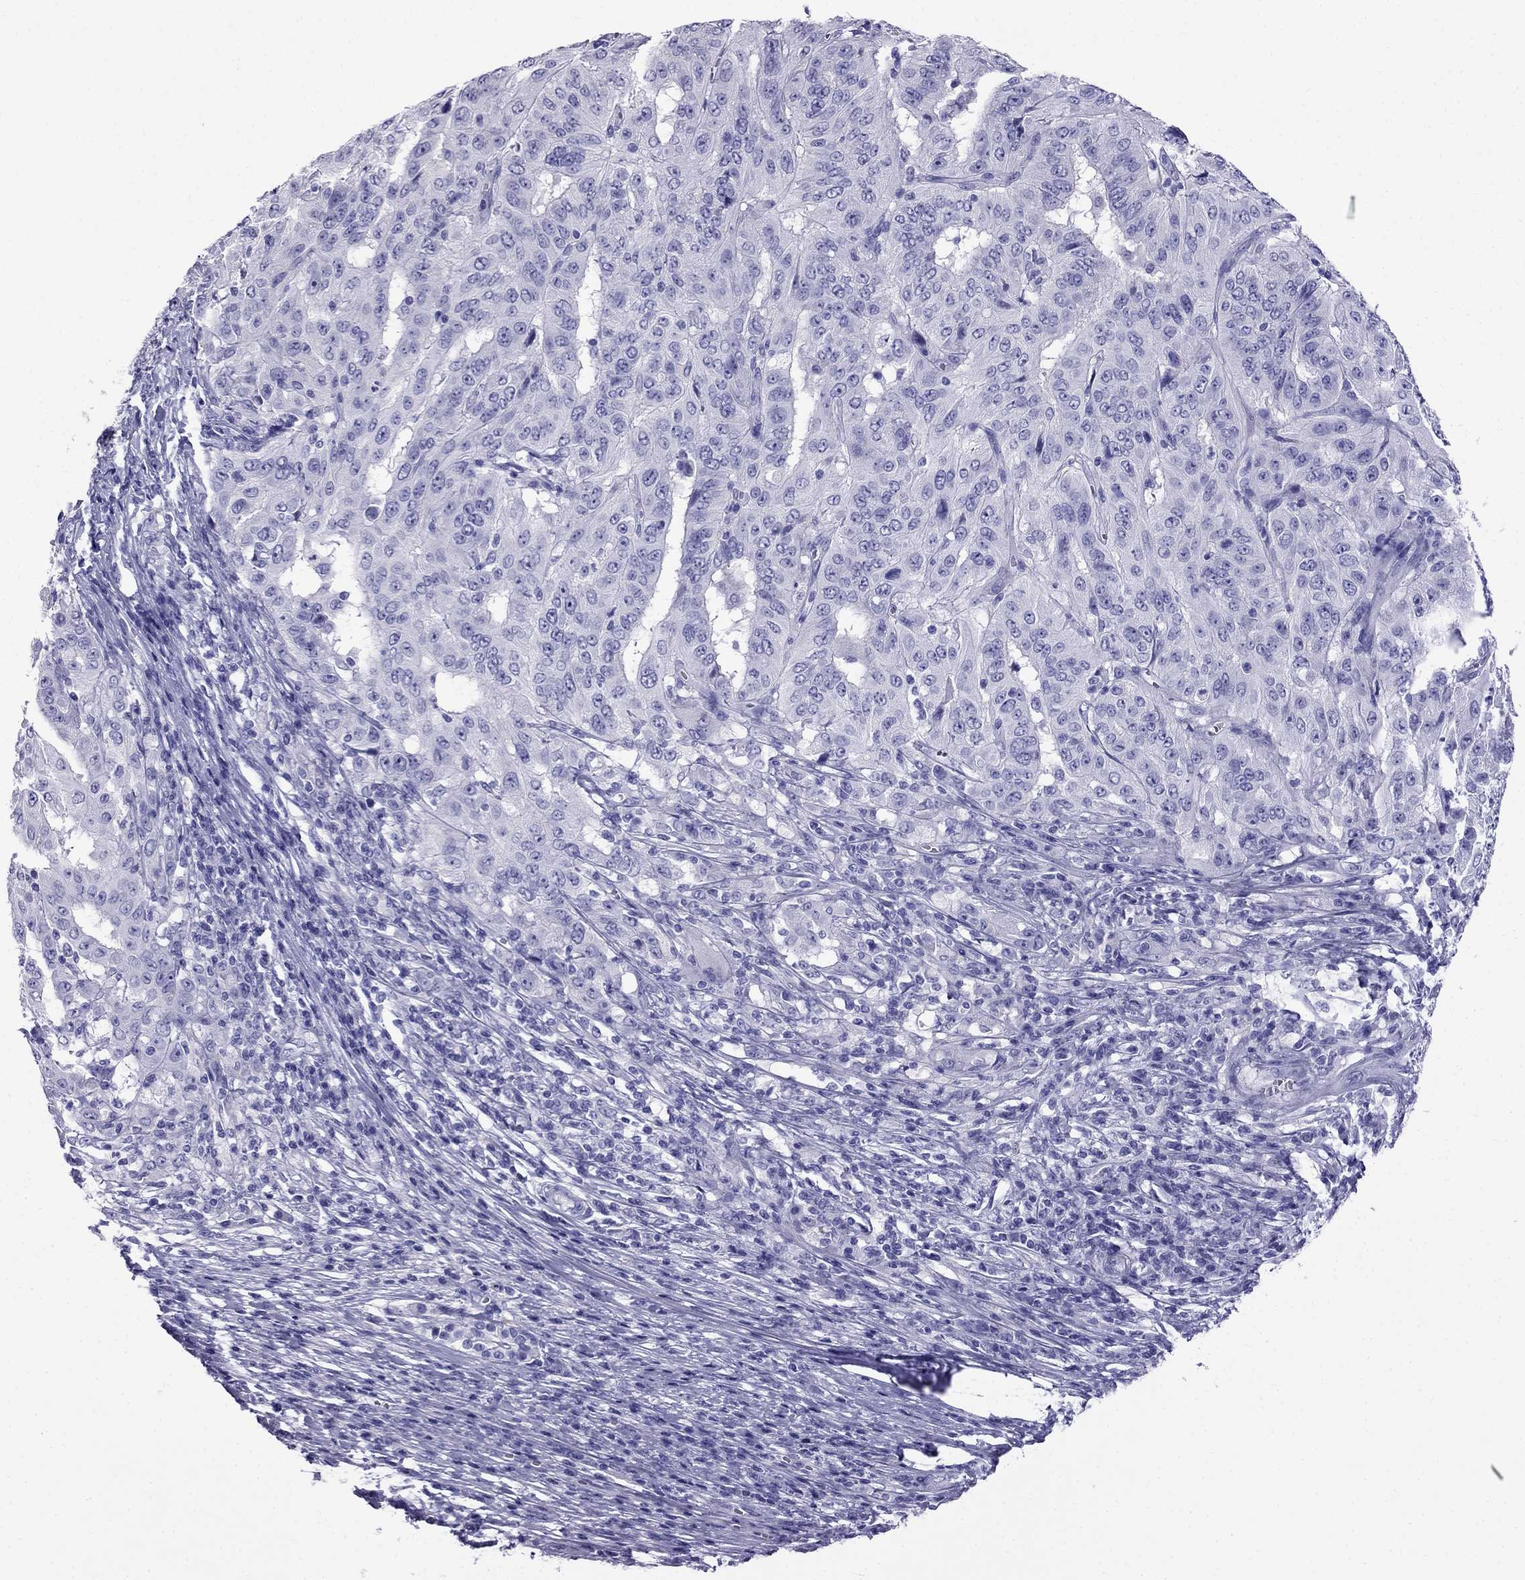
{"staining": {"intensity": "negative", "quantity": "none", "location": "none"}, "tissue": "pancreatic cancer", "cell_type": "Tumor cells", "image_type": "cancer", "snomed": [{"axis": "morphology", "description": "Adenocarcinoma, NOS"}, {"axis": "topography", "description": "Pancreas"}], "caption": "A high-resolution photomicrograph shows IHC staining of pancreatic cancer, which reveals no significant positivity in tumor cells.", "gene": "ARR3", "patient": {"sex": "male", "age": 63}}